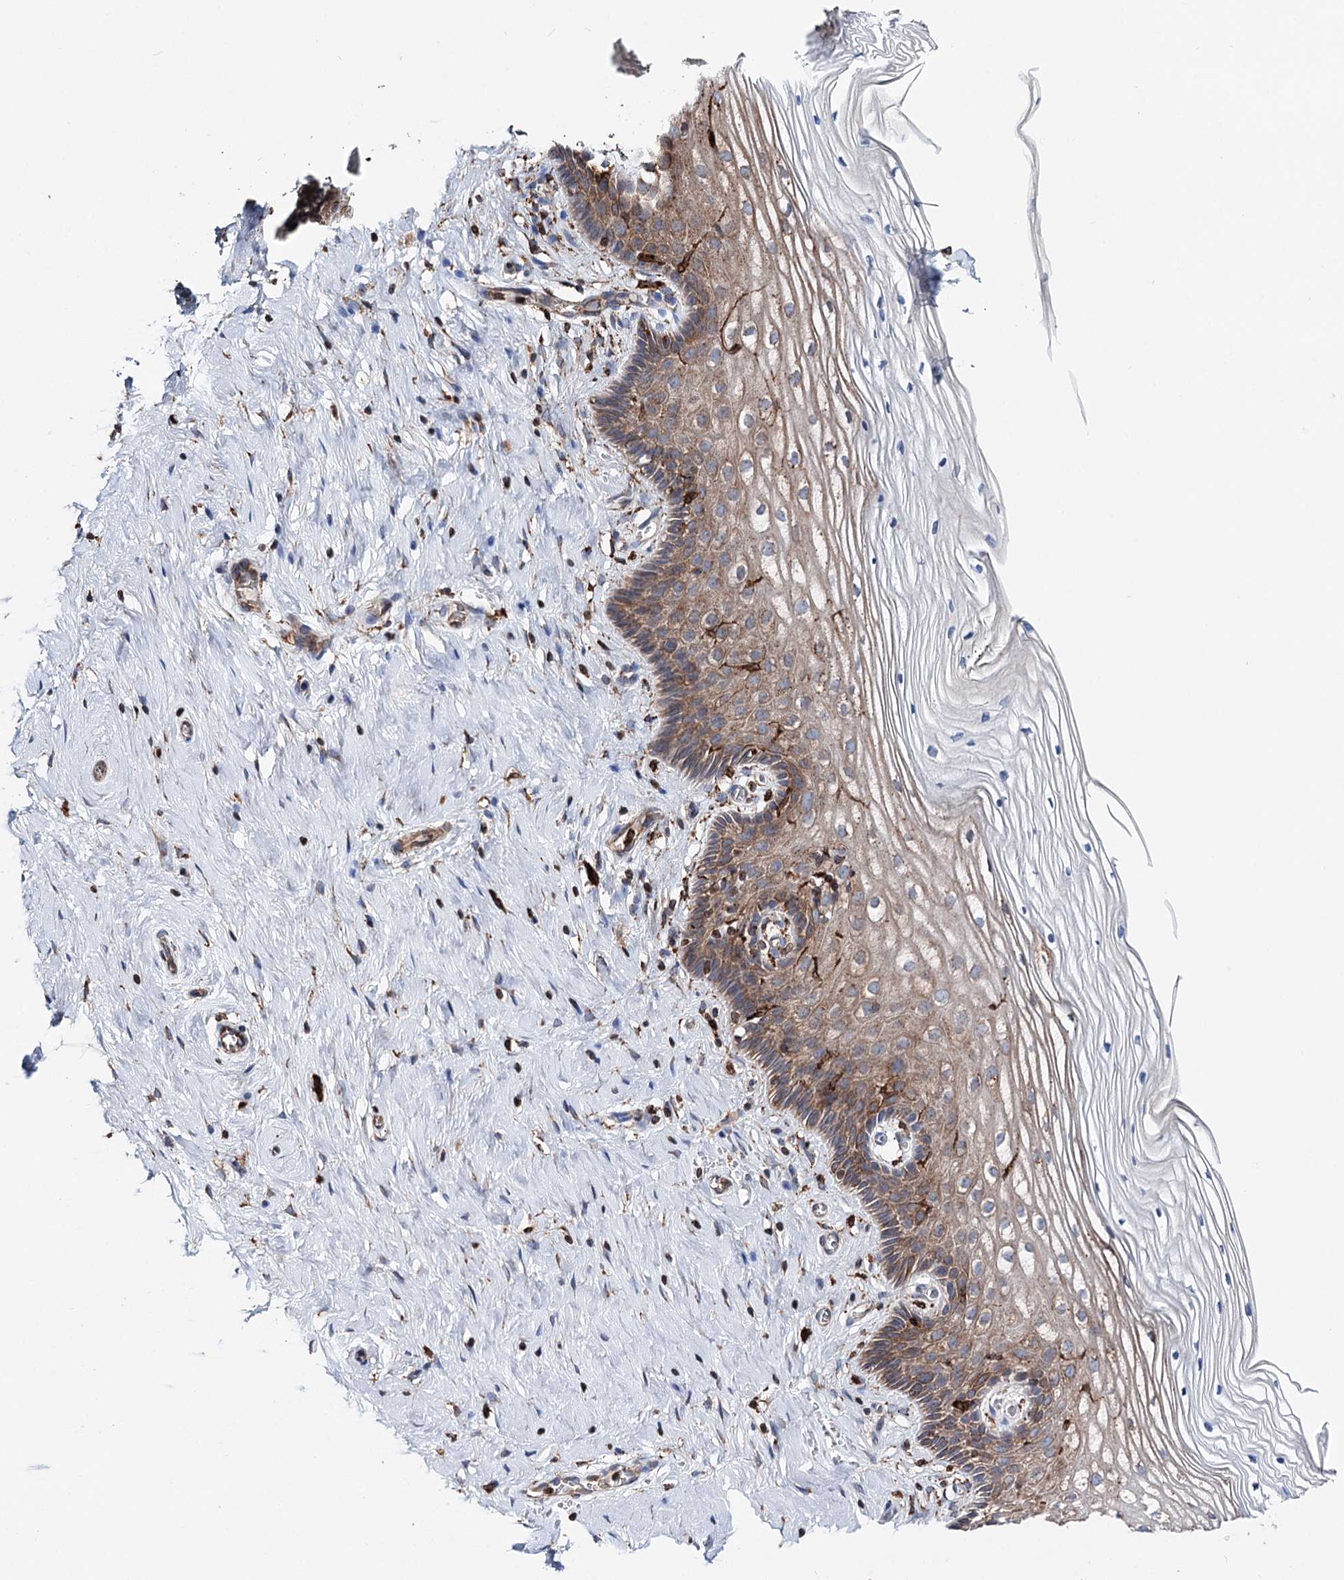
{"staining": {"intensity": "strong", "quantity": ">75%", "location": "cytoplasmic/membranous"}, "tissue": "cervix", "cell_type": "Glandular cells", "image_type": "normal", "snomed": [{"axis": "morphology", "description": "Normal tissue, NOS"}, {"axis": "topography", "description": "Cervix"}], "caption": "The immunohistochemical stain labels strong cytoplasmic/membranous staining in glandular cells of normal cervix.", "gene": "ERP29", "patient": {"sex": "female", "age": 33}}